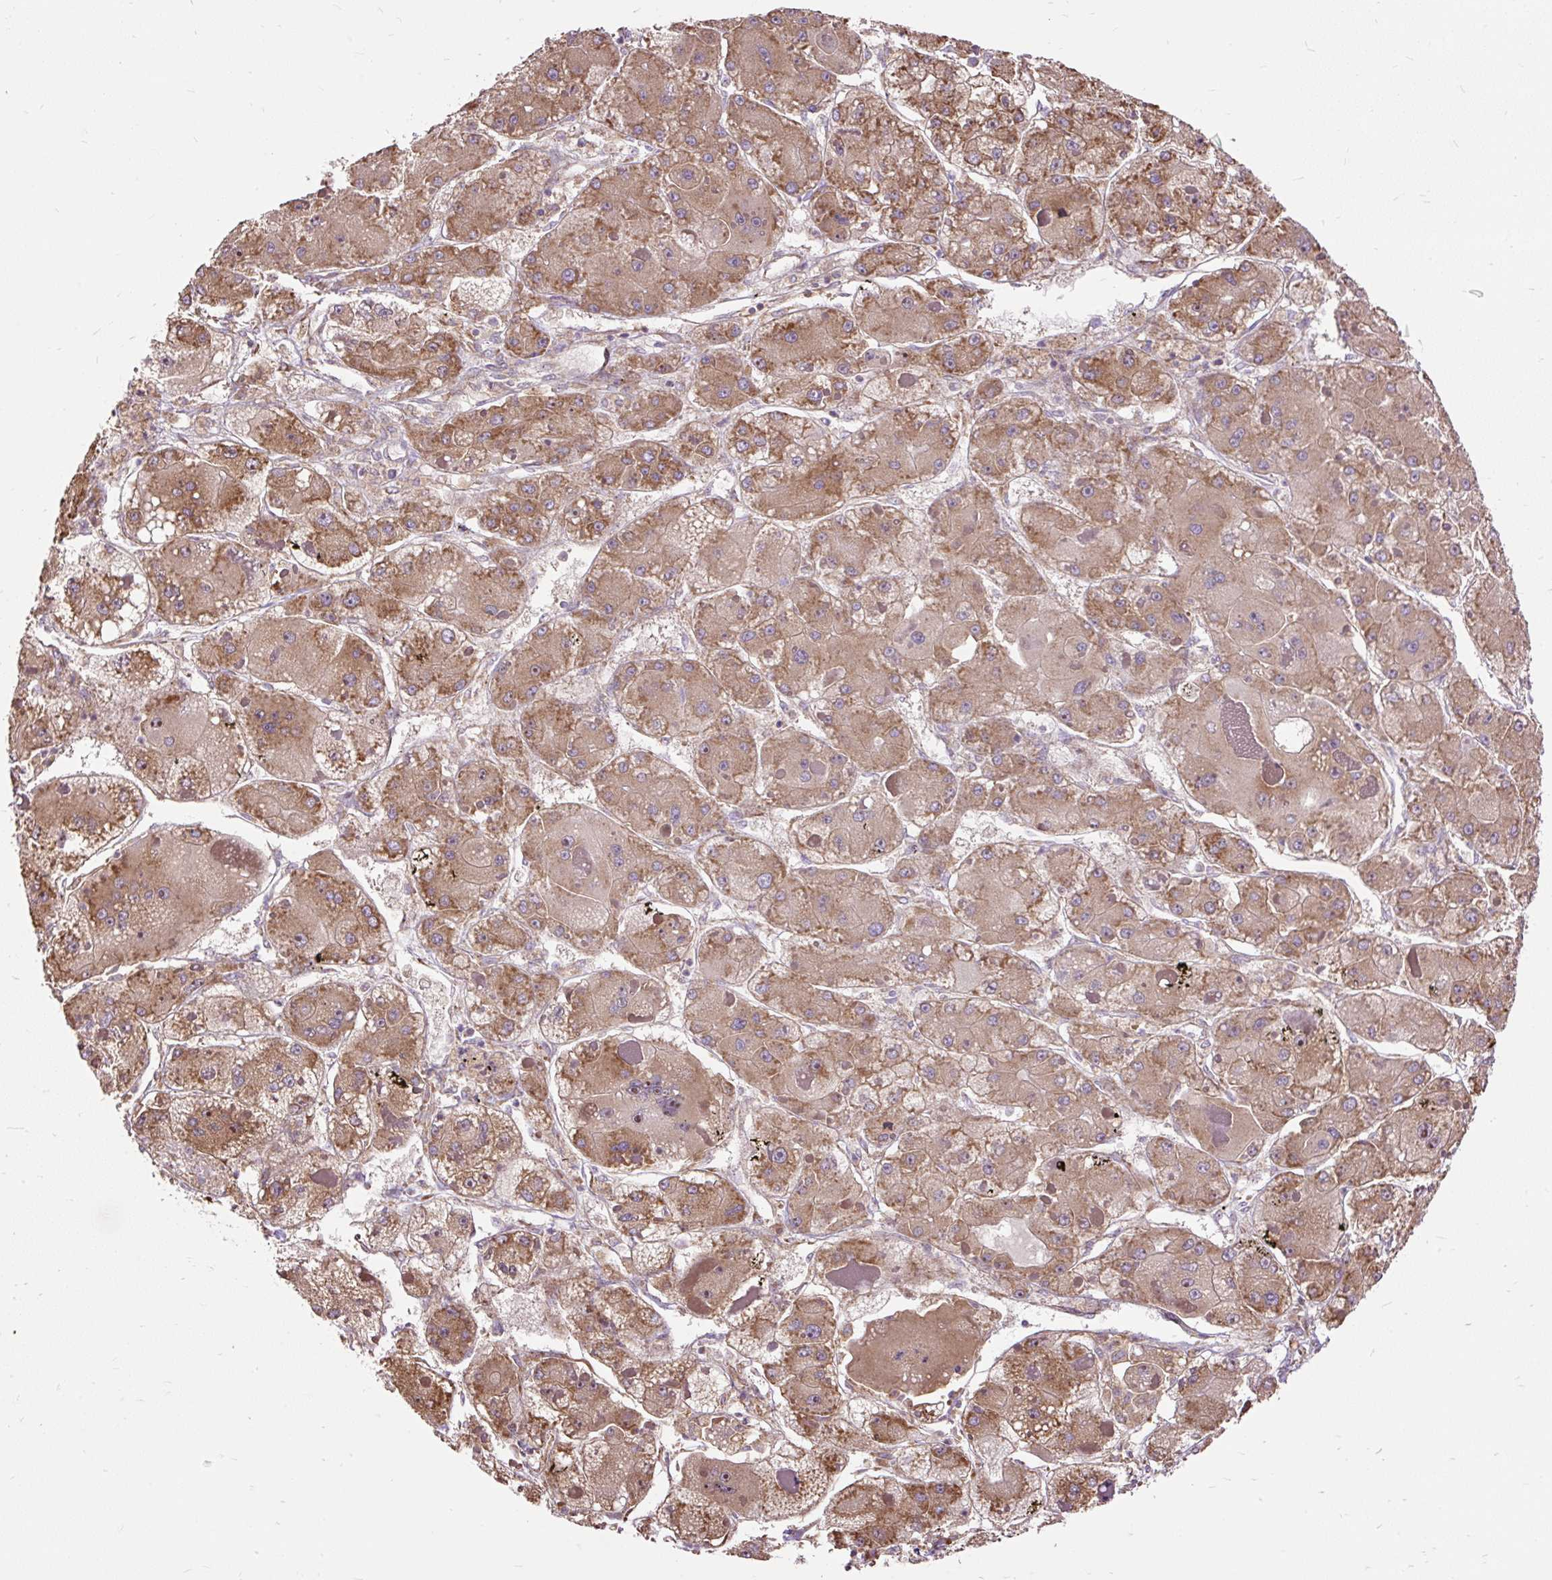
{"staining": {"intensity": "moderate", "quantity": ">75%", "location": "cytoplasmic/membranous"}, "tissue": "liver cancer", "cell_type": "Tumor cells", "image_type": "cancer", "snomed": [{"axis": "morphology", "description": "Carcinoma, Hepatocellular, NOS"}, {"axis": "topography", "description": "Liver"}], "caption": "Liver cancer stained with DAB IHC shows medium levels of moderate cytoplasmic/membranous expression in about >75% of tumor cells.", "gene": "RPS5", "patient": {"sex": "female", "age": 73}}